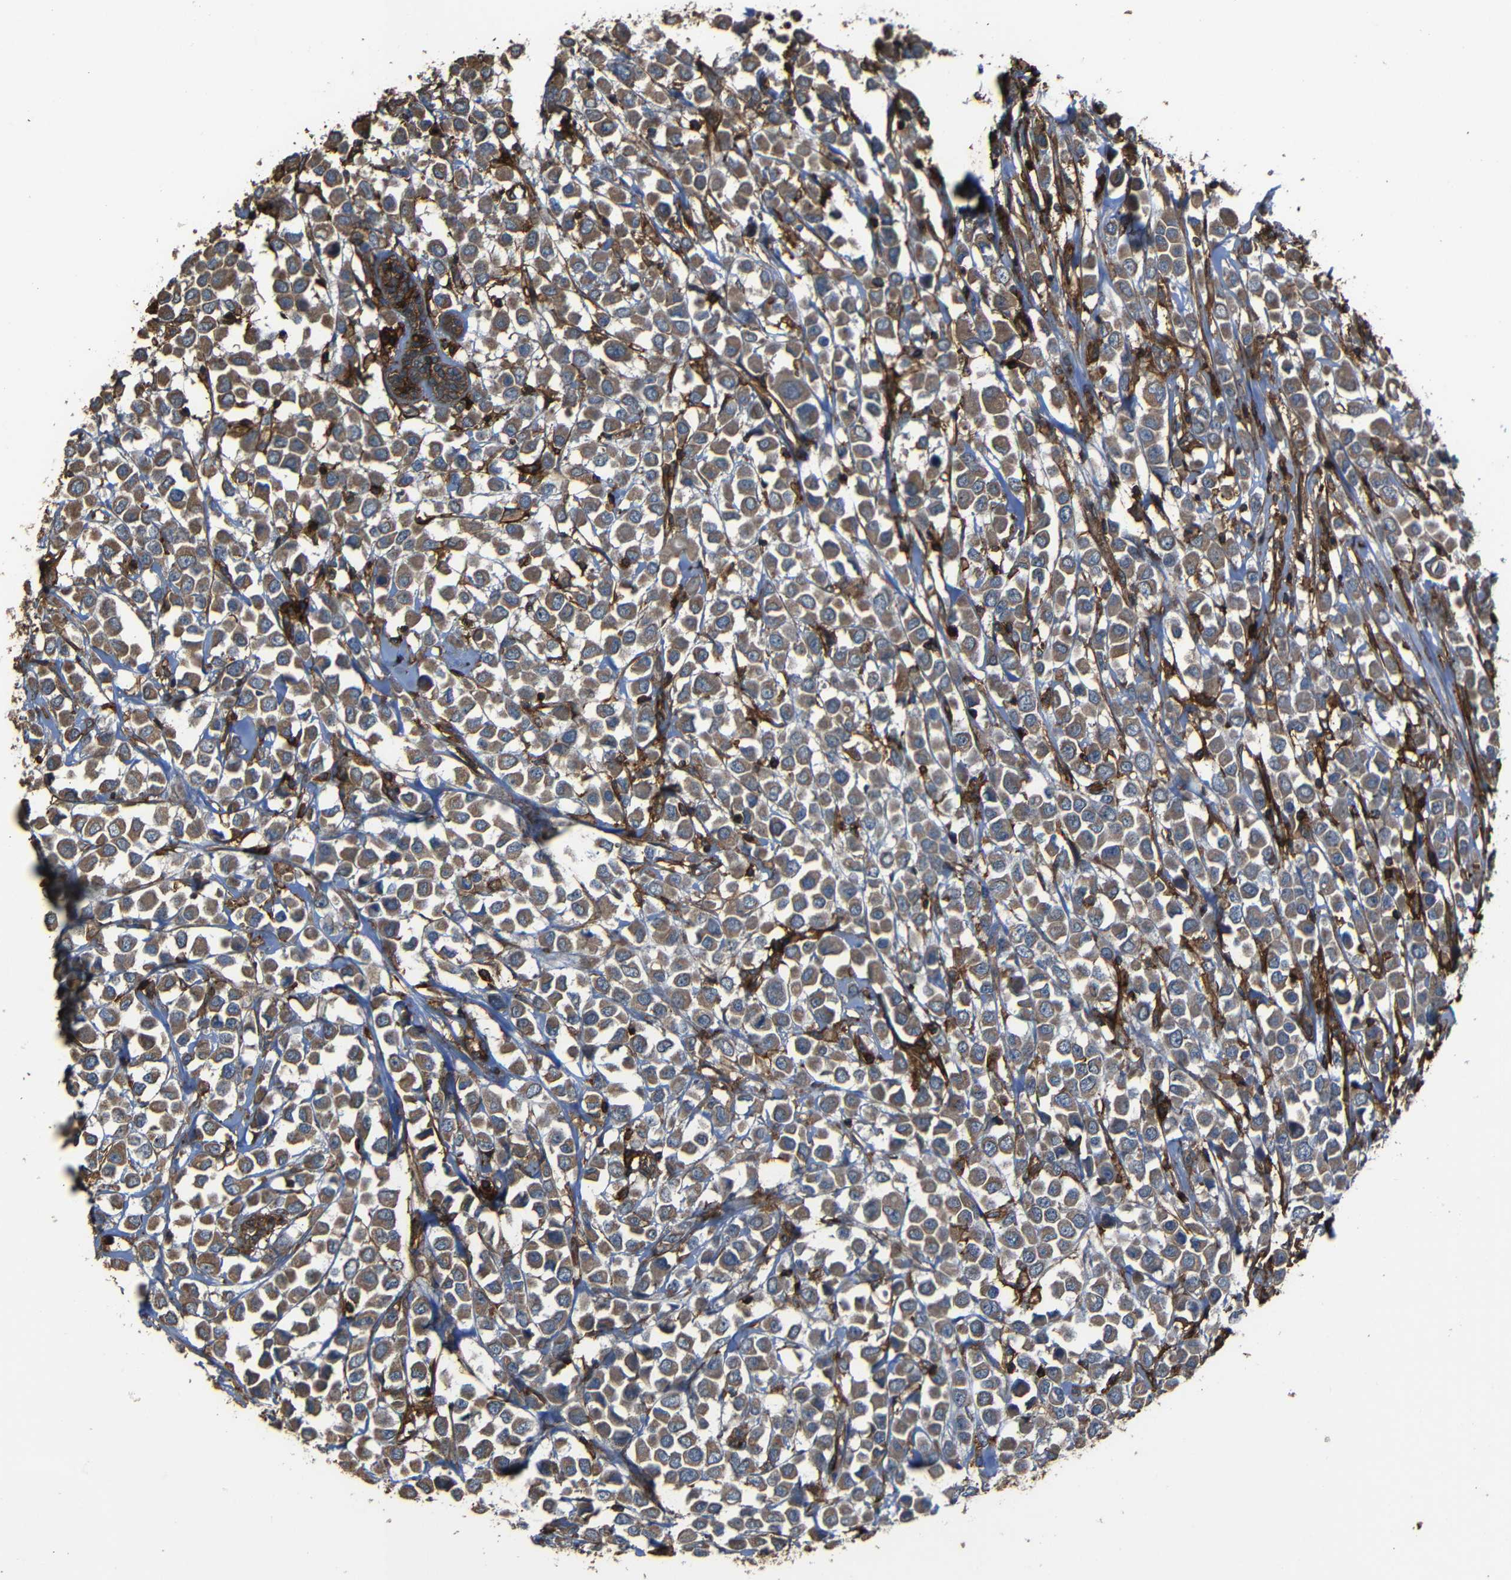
{"staining": {"intensity": "moderate", "quantity": ">75%", "location": "cytoplasmic/membranous"}, "tissue": "breast cancer", "cell_type": "Tumor cells", "image_type": "cancer", "snomed": [{"axis": "morphology", "description": "Duct carcinoma"}, {"axis": "topography", "description": "Breast"}], "caption": "High-magnification brightfield microscopy of invasive ductal carcinoma (breast) stained with DAB (3,3'-diaminobenzidine) (brown) and counterstained with hematoxylin (blue). tumor cells exhibit moderate cytoplasmic/membranous staining is appreciated in approximately>75% of cells.", "gene": "ADGRE5", "patient": {"sex": "female", "age": 61}}